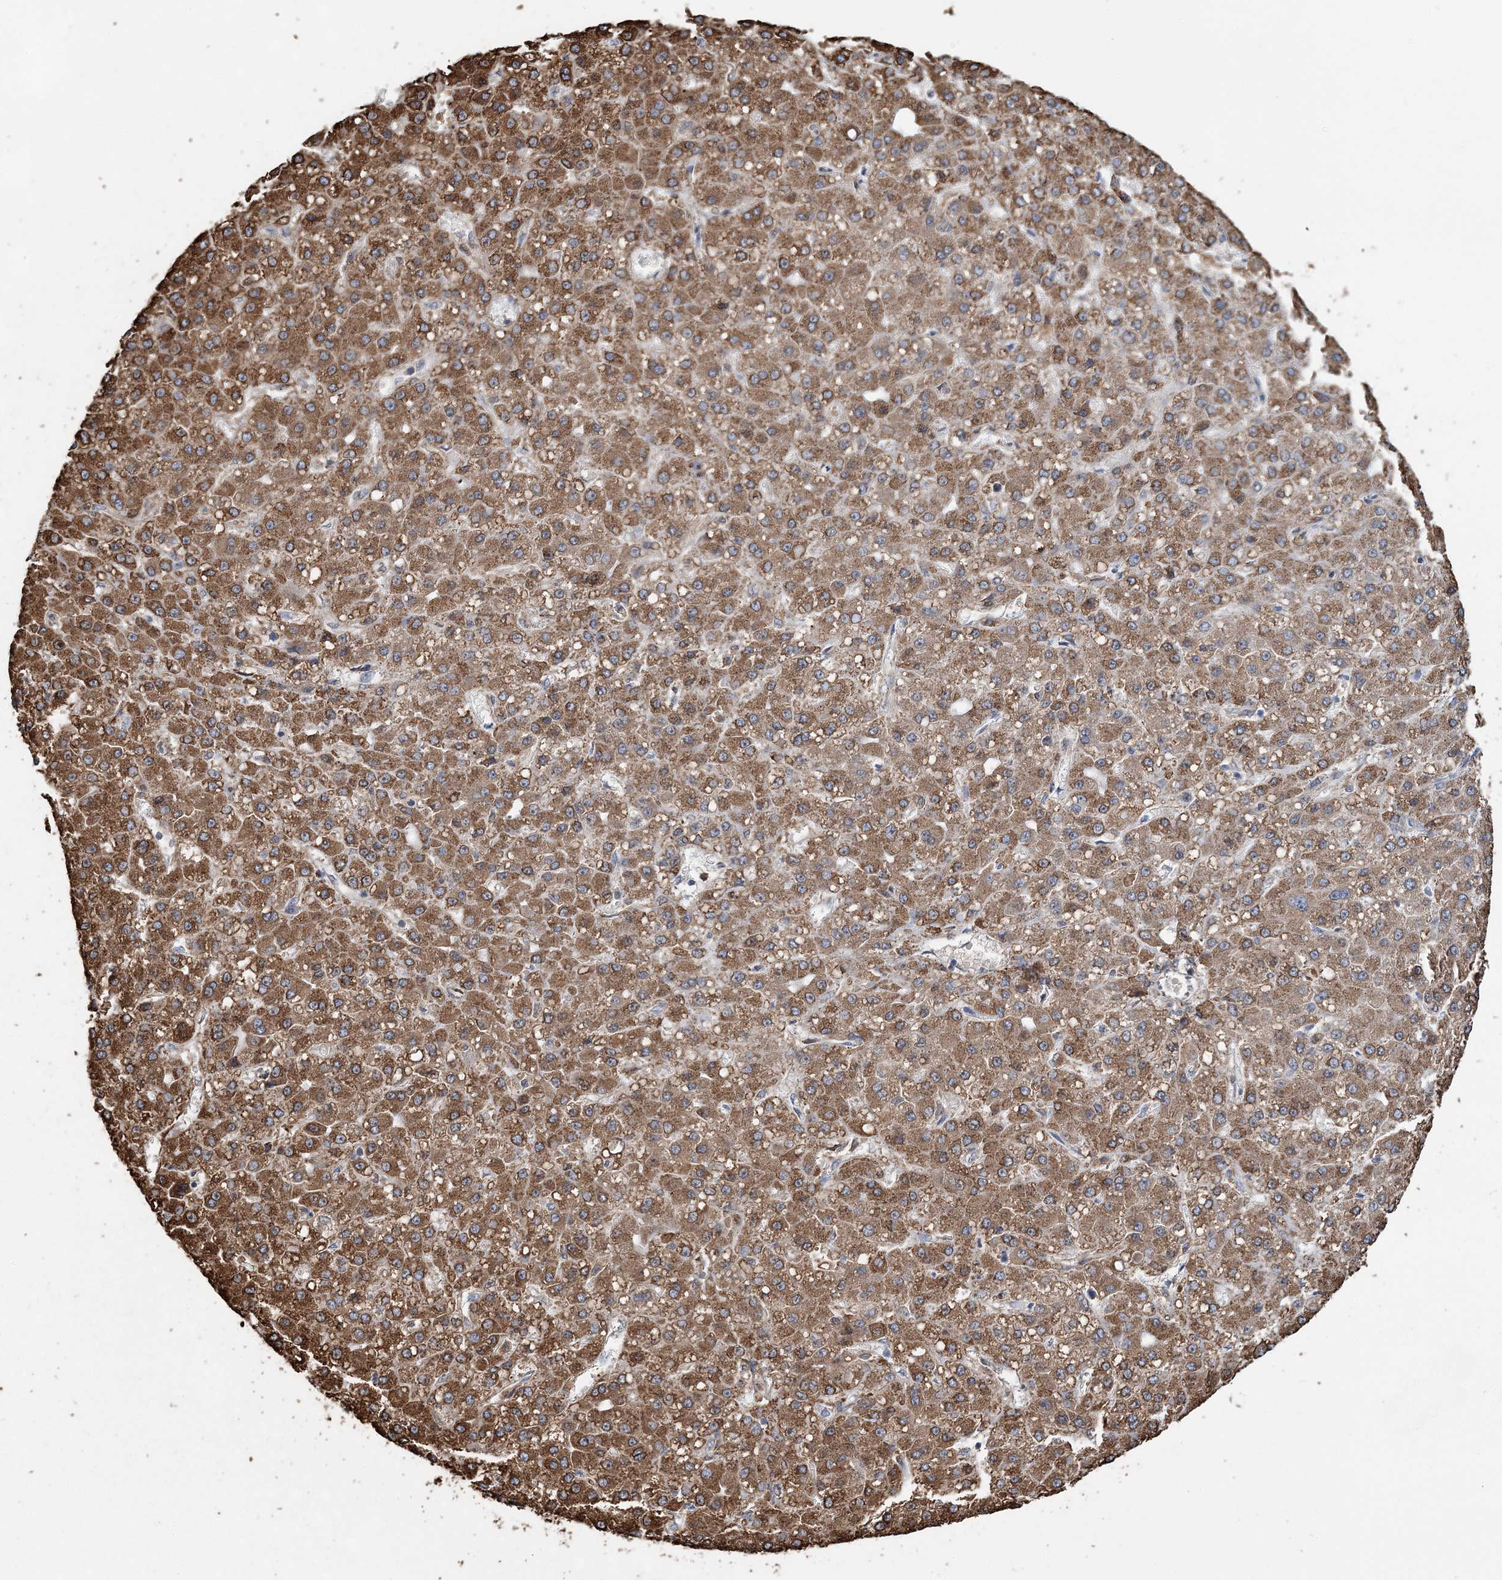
{"staining": {"intensity": "moderate", "quantity": ">75%", "location": "cytoplasmic/membranous"}, "tissue": "liver cancer", "cell_type": "Tumor cells", "image_type": "cancer", "snomed": [{"axis": "morphology", "description": "Carcinoma, Hepatocellular, NOS"}, {"axis": "topography", "description": "Liver"}], "caption": "Protein expression analysis of human liver cancer (hepatocellular carcinoma) reveals moderate cytoplasmic/membranous staining in about >75% of tumor cells. (Stains: DAB in brown, nuclei in blue, Microscopy: brightfield microscopy at high magnification).", "gene": "WDR12", "patient": {"sex": "male", "age": 67}}